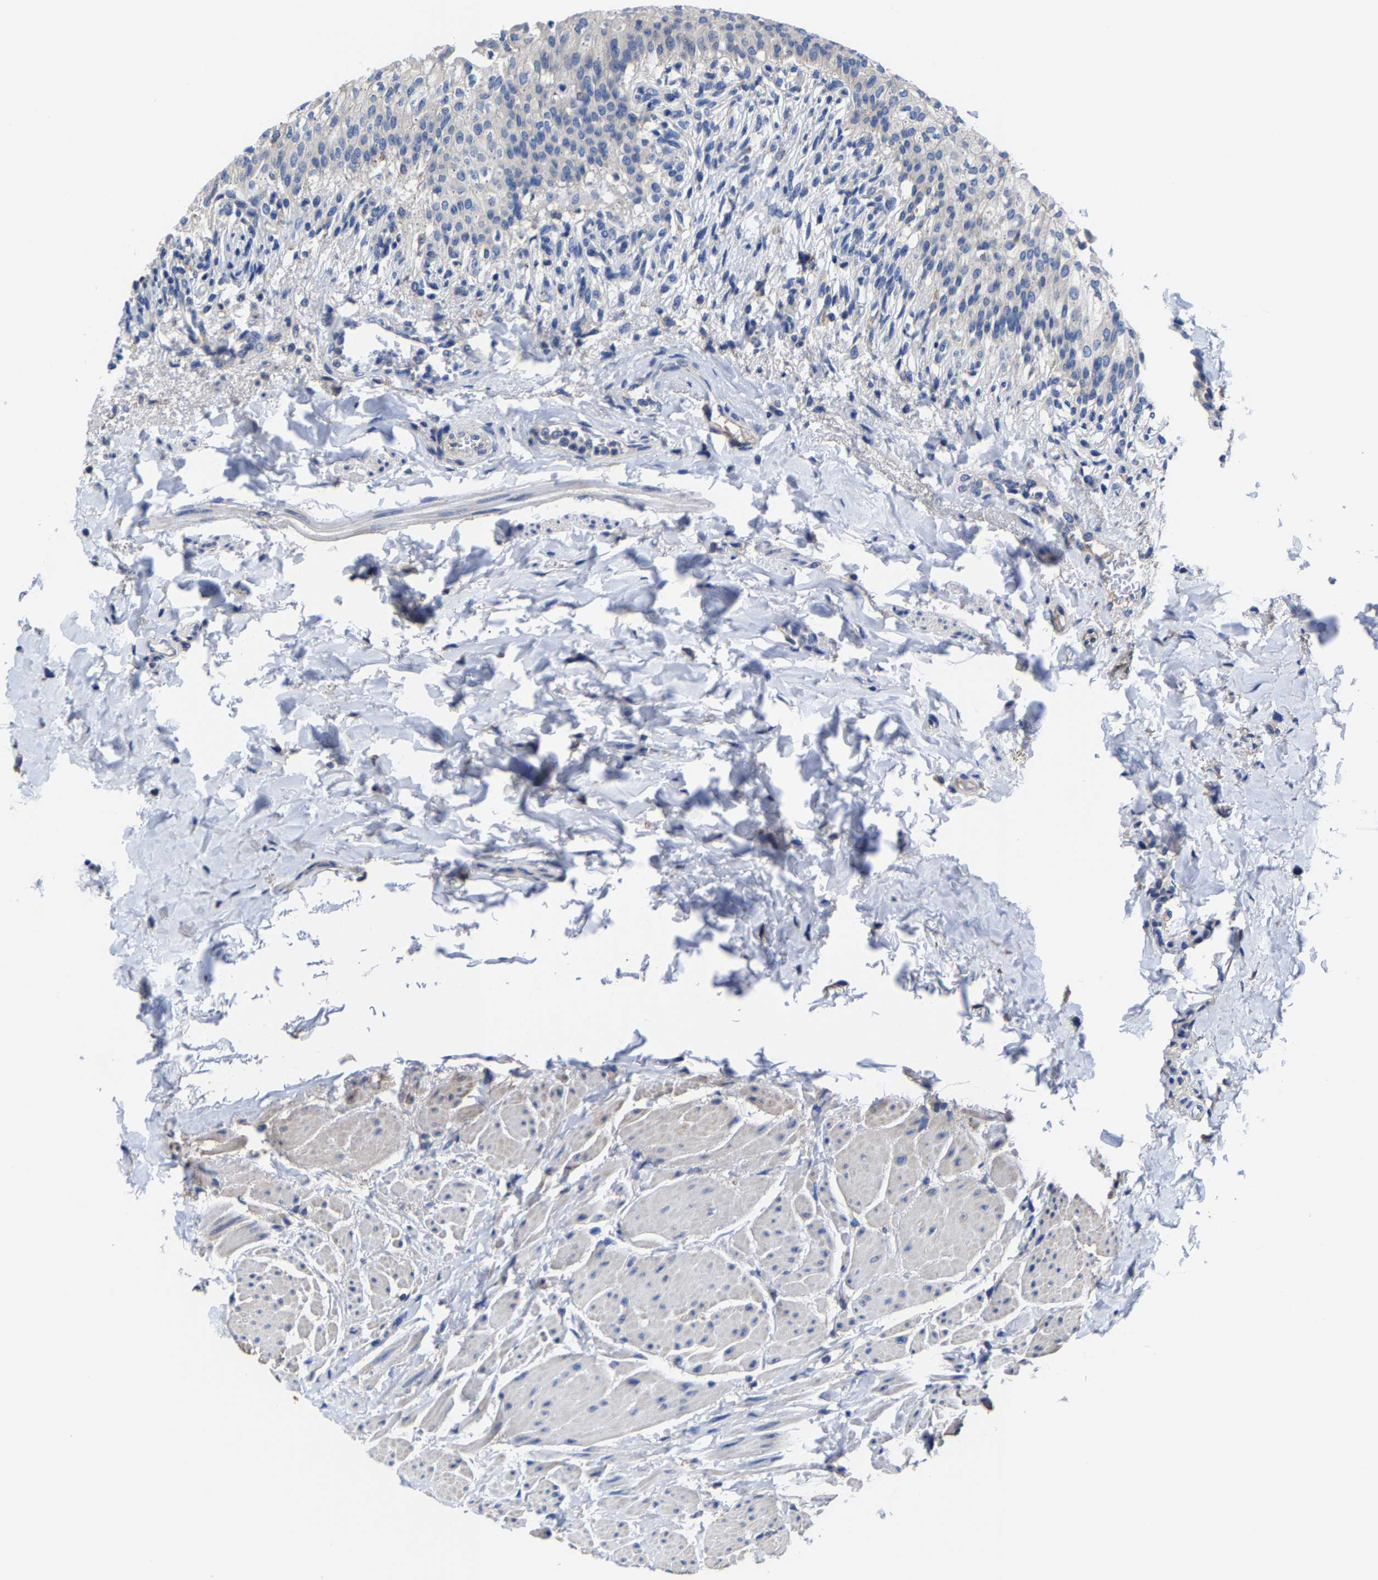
{"staining": {"intensity": "negative", "quantity": "none", "location": "none"}, "tissue": "urinary bladder", "cell_type": "Urothelial cells", "image_type": "normal", "snomed": [{"axis": "morphology", "description": "Normal tissue, NOS"}, {"axis": "topography", "description": "Urinary bladder"}], "caption": "Immunohistochemistry image of normal urinary bladder: human urinary bladder stained with DAB (3,3'-diaminobenzidine) demonstrates no significant protein expression in urothelial cells.", "gene": "SRPK2", "patient": {"sex": "female", "age": 60}}